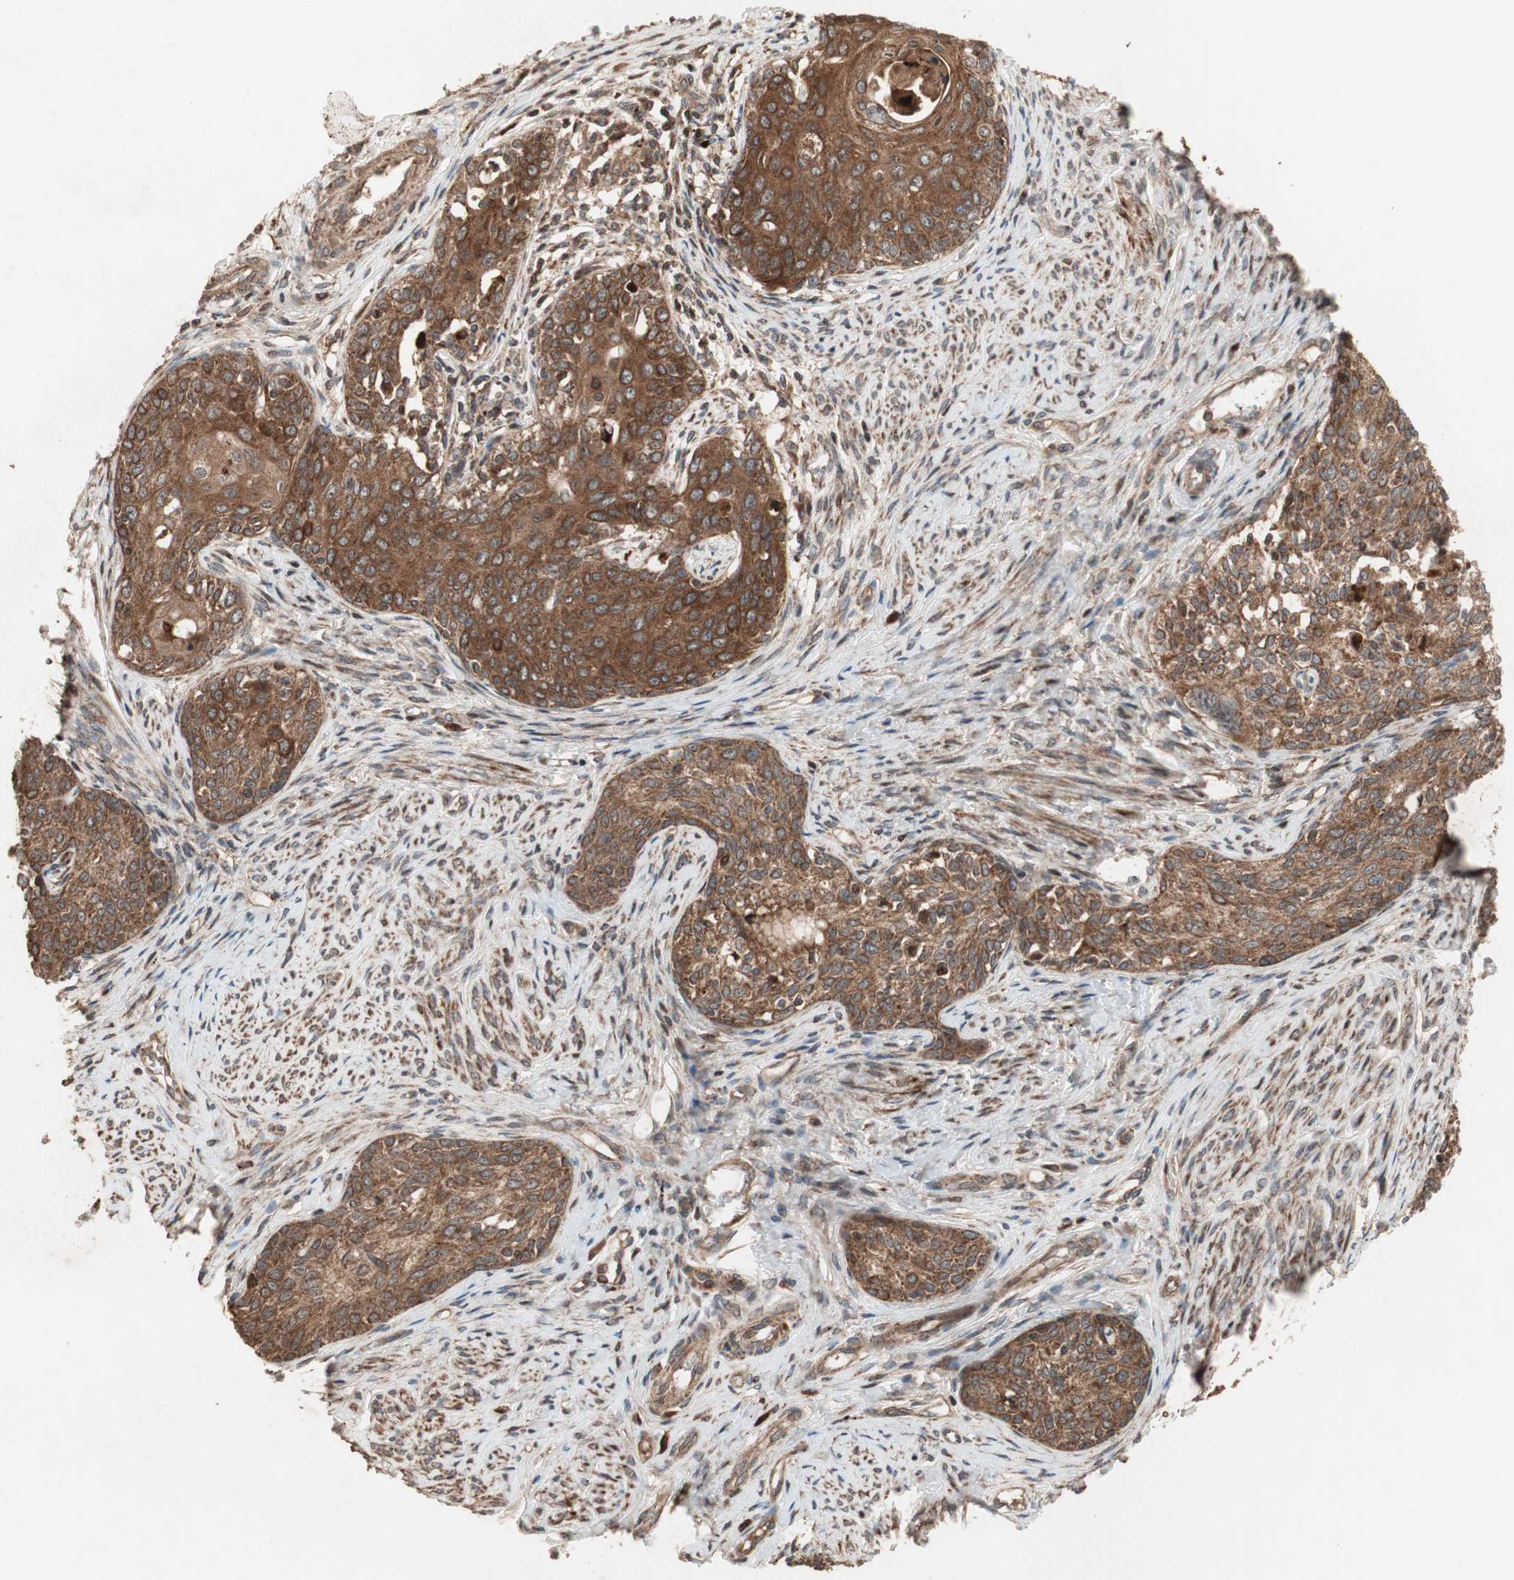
{"staining": {"intensity": "strong", "quantity": ">75%", "location": "cytoplasmic/membranous"}, "tissue": "cervical cancer", "cell_type": "Tumor cells", "image_type": "cancer", "snomed": [{"axis": "morphology", "description": "Squamous cell carcinoma, NOS"}, {"axis": "morphology", "description": "Adenocarcinoma, NOS"}, {"axis": "topography", "description": "Cervix"}], "caption": "Brown immunohistochemical staining in human adenocarcinoma (cervical) exhibits strong cytoplasmic/membranous positivity in approximately >75% of tumor cells.", "gene": "RAB1A", "patient": {"sex": "female", "age": 52}}